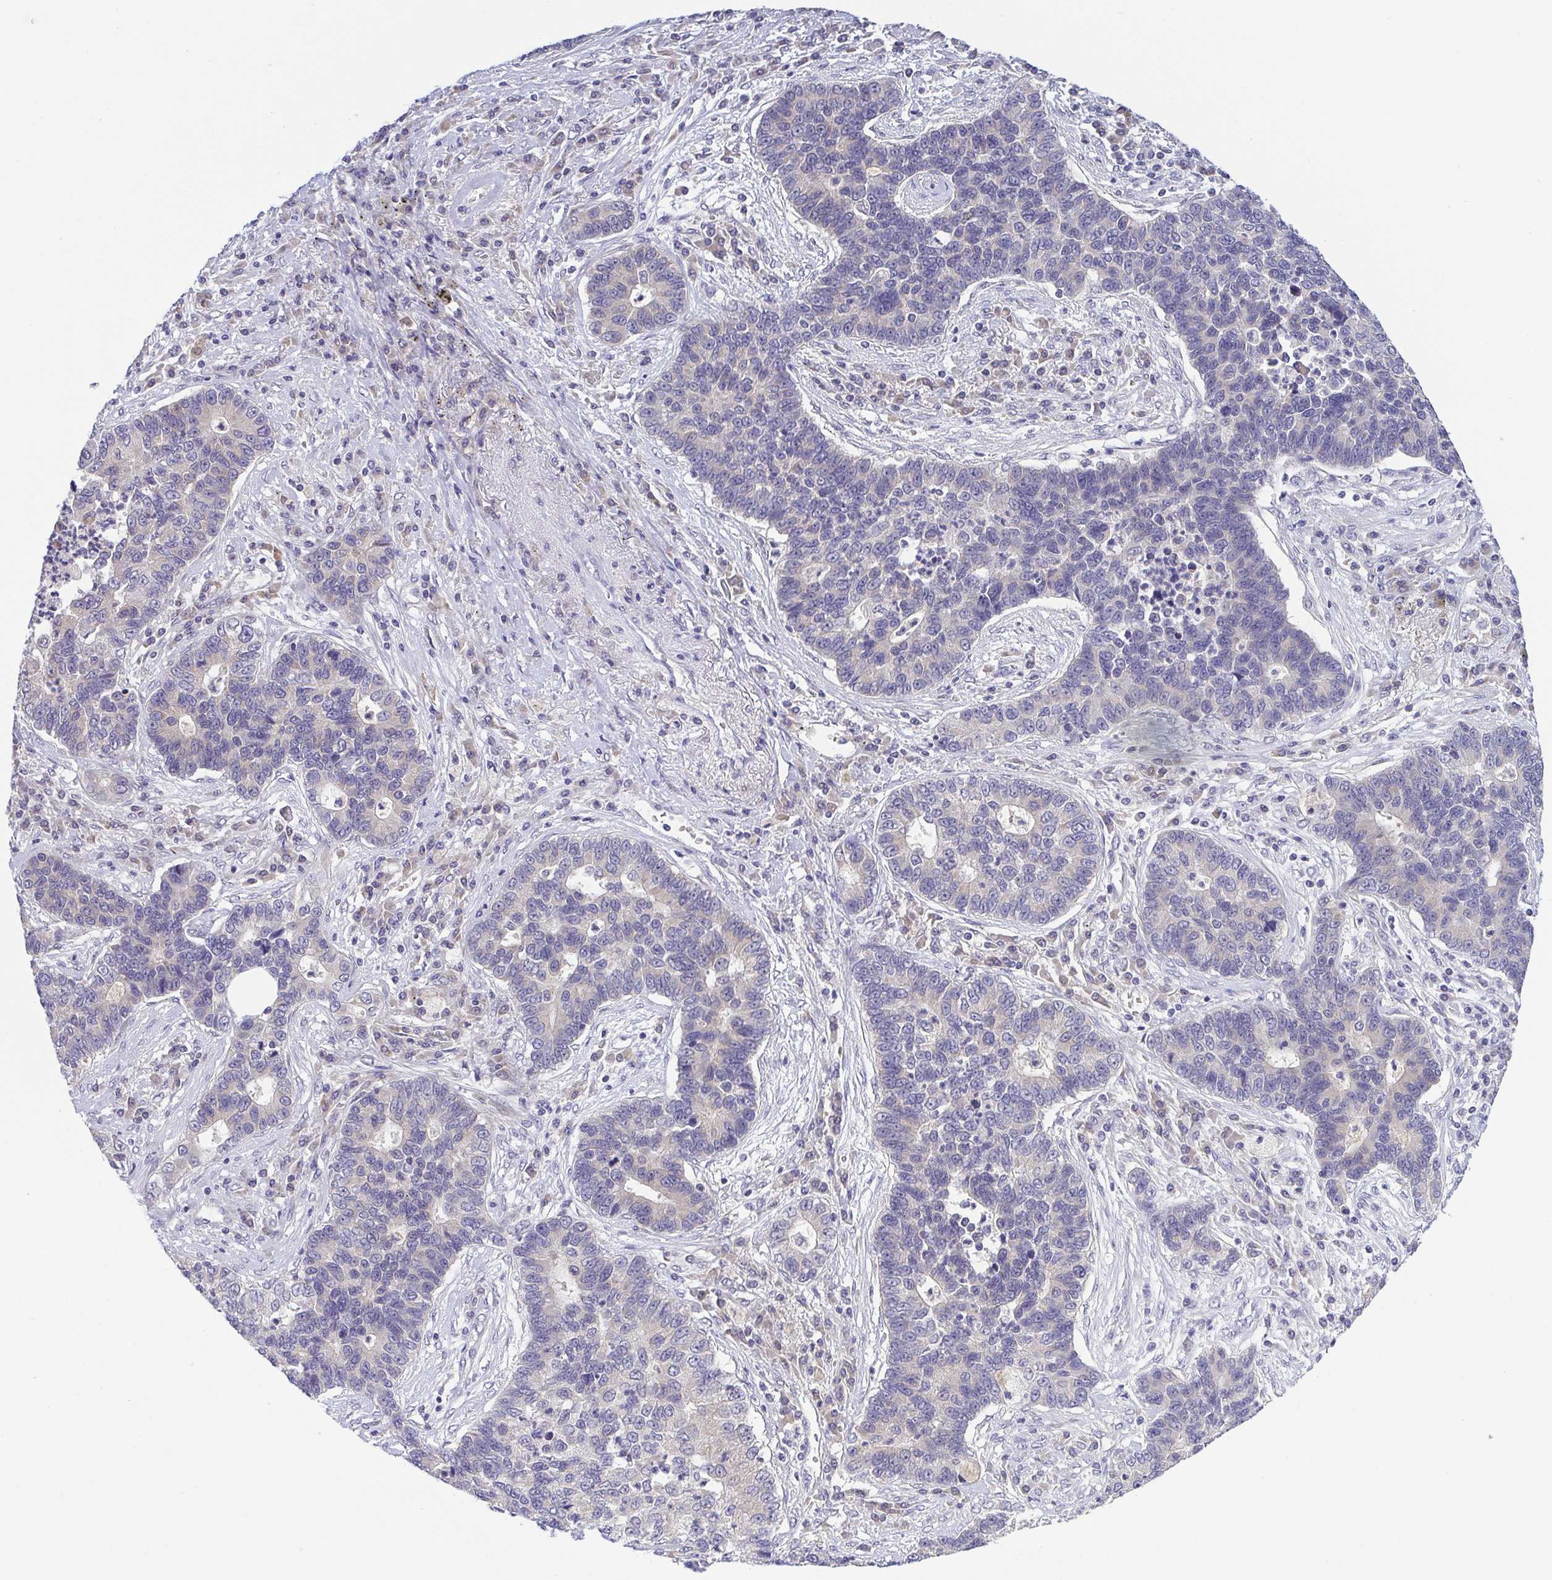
{"staining": {"intensity": "negative", "quantity": "none", "location": "none"}, "tissue": "lung cancer", "cell_type": "Tumor cells", "image_type": "cancer", "snomed": [{"axis": "morphology", "description": "Adenocarcinoma, NOS"}, {"axis": "topography", "description": "Lung"}], "caption": "Lung cancer was stained to show a protein in brown. There is no significant staining in tumor cells.", "gene": "BCL2L1", "patient": {"sex": "female", "age": 57}}